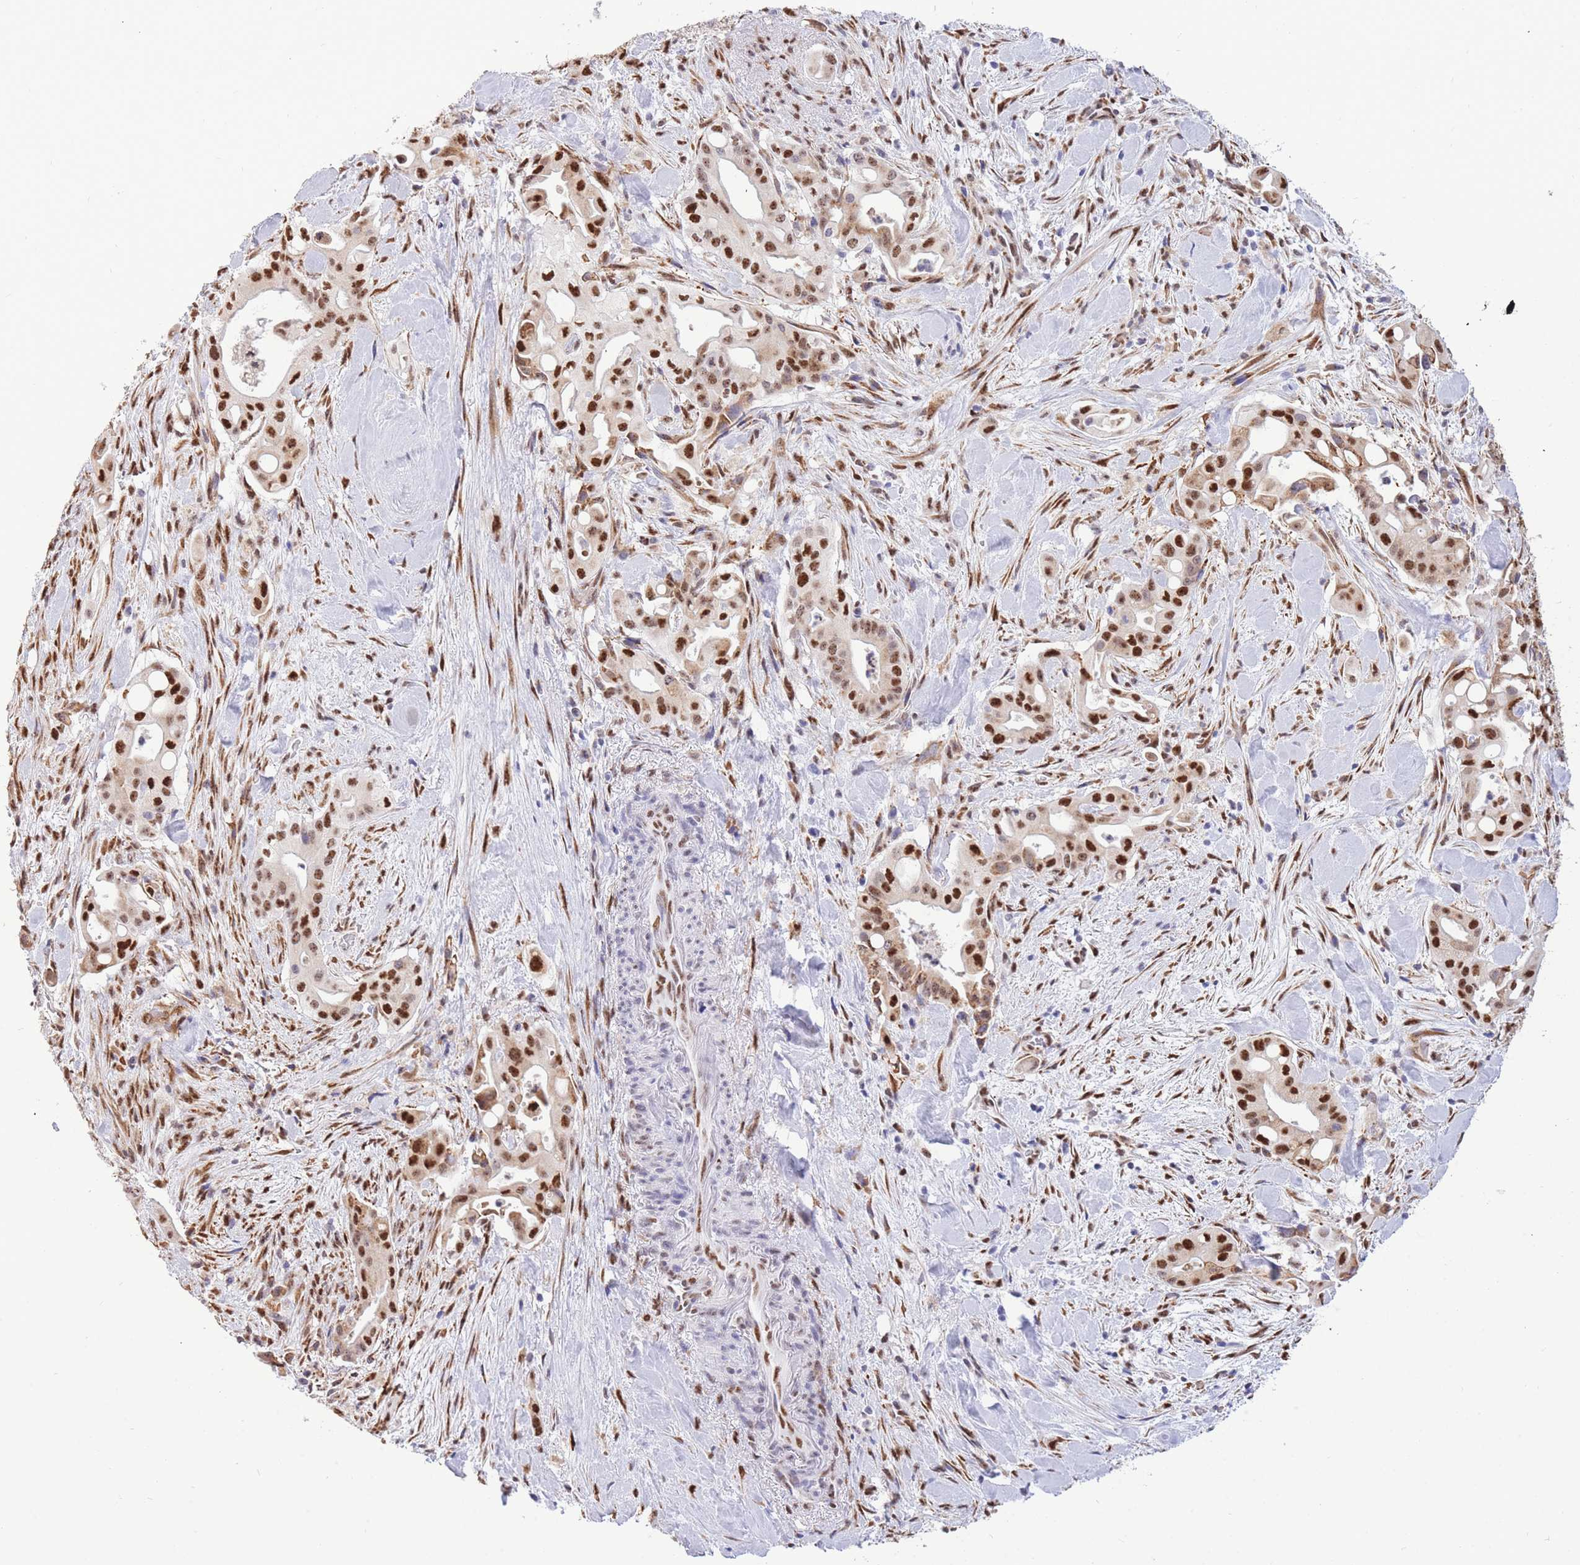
{"staining": {"intensity": "strong", "quantity": ">75%", "location": "nuclear"}, "tissue": "liver cancer", "cell_type": "Tumor cells", "image_type": "cancer", "snomed": [{"axis": "morphology", "description": "Cholangiocarcinoma"}, {"axis": "topography", "description": "Liver"}], "caption": "Protein positivity by IHC shows strong nuclear staining in about >75% of tumor cells in cholangiocarcinoma (liver).", "gene": "FAM153A", "patient": {"sex": "female", "age": 68}}